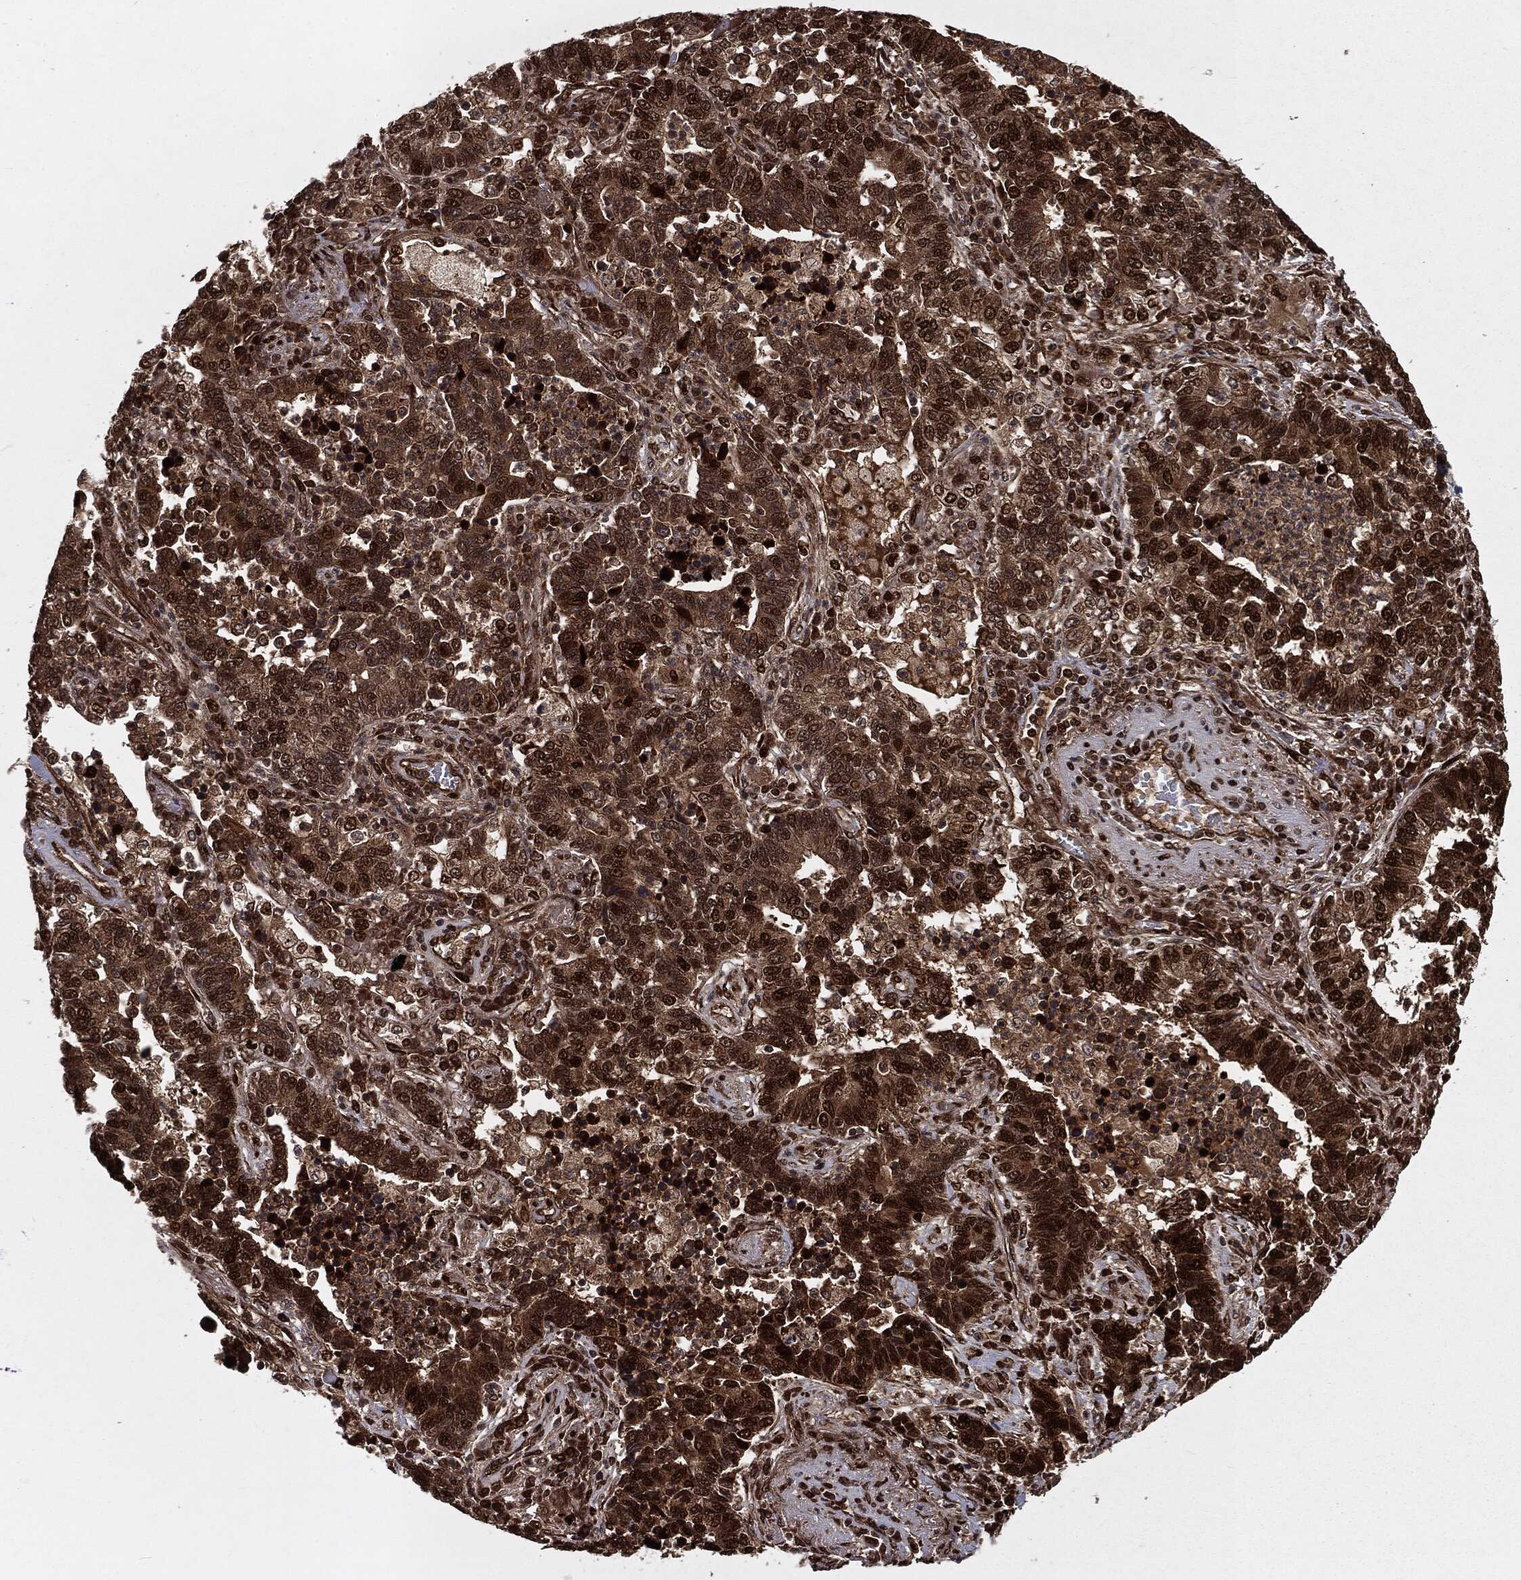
{"staining": {"intensity": "strong", "quantity": ">75%", "location": "cytoplasmic/membranous,nuclear"}, "tissue": "lung cancer", "cell_type": "Tumor cells", "image_type": "cancer", "snomed": [{"axis": "morphology", "description": "Adenocarcinoma, NOS"}, {"axis": "topography", "description": "Lung"}], "caption": "Strong cytoplasmic/membranous and nuclear expression is present in about >75% of tumor cells in lung cancer.", "gene": "RANBP9", "patient": {"sex": "female", "age": 57}}